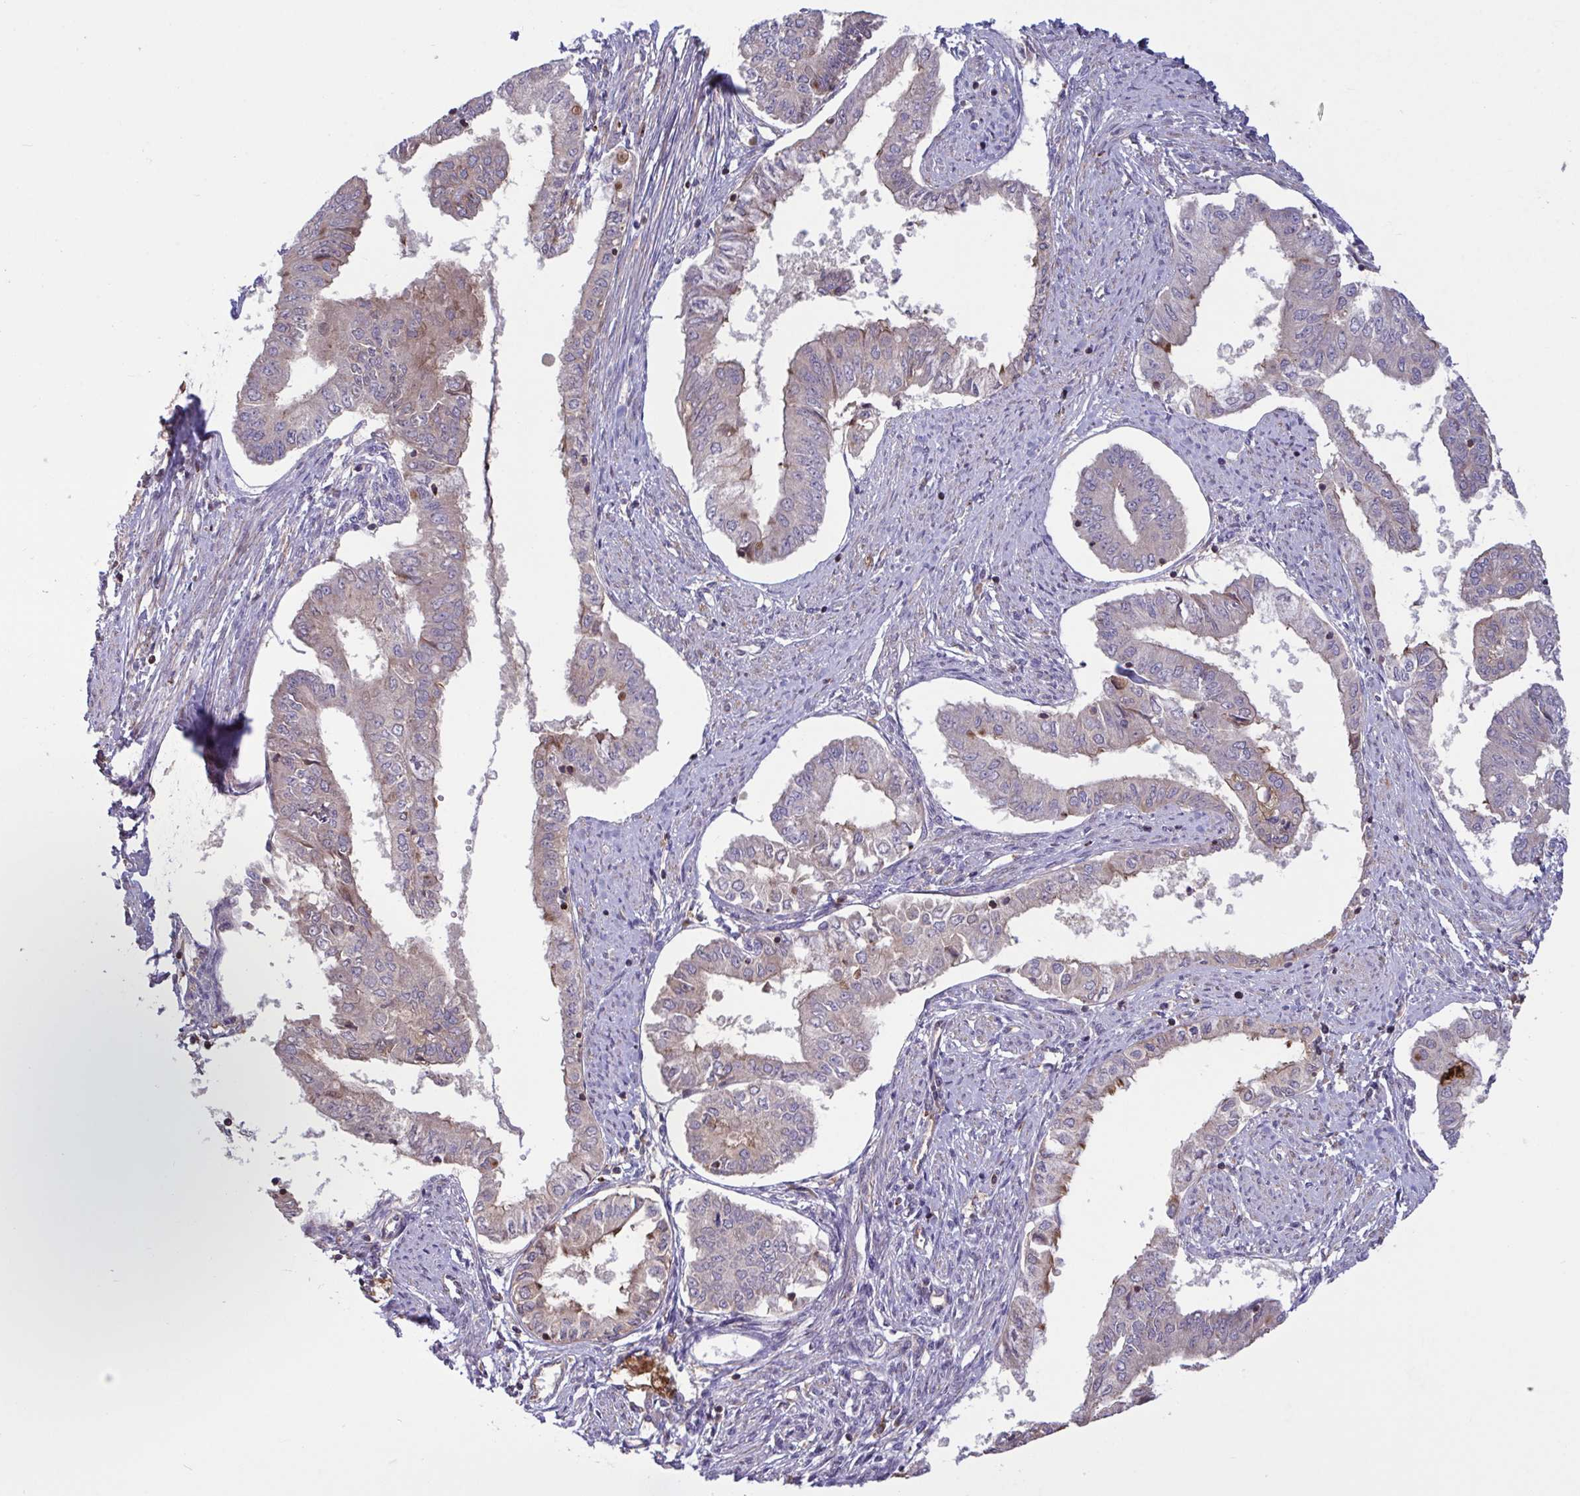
{"staining": {"intensity": "weak", "quantity": "<25%", "location": "cytoplasmic/membranous"}, "tissue": "endometrial cancer", "cell_type": "Tumor cells", "image_type": "cancer", "snomed": [{"axis": "morphology", "description": "Adenocarcinoma, NOS"}, {"axis": "topography", "description": "Endometrium"}], "caption": "This is an IHC image of human endometrial cancer (adenocarcinoma). There is no staining in tumor cells.", "gene": "IL1R1", "patient": {"sex": "female", "age": 76}}